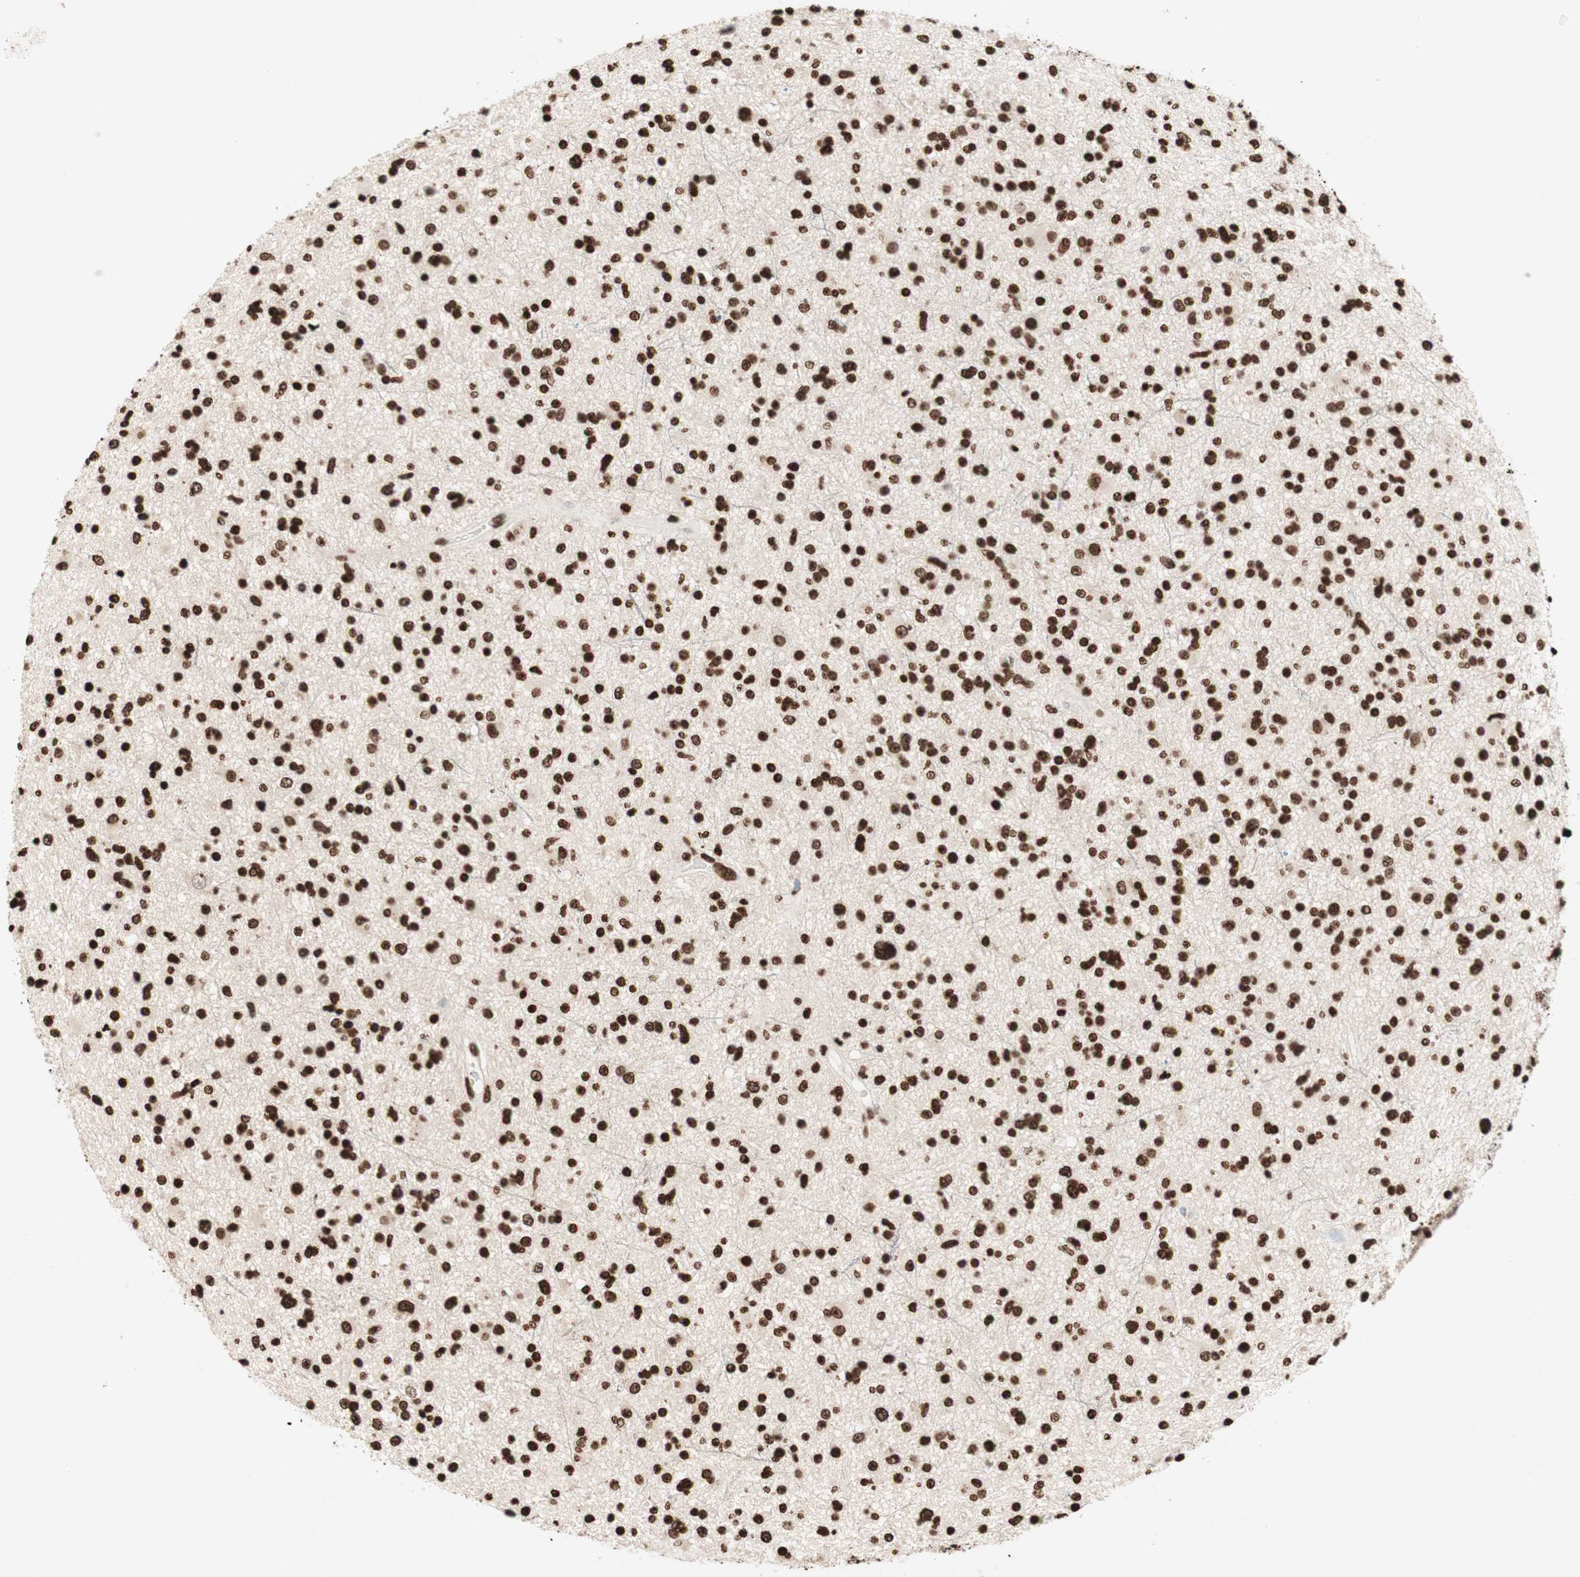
{"staining": {"intensity": "strong", "quantity": ">75%", "location": "nuclear"}, "tissue": "glioma", "cell_type": "Tumor cells", "image_type": "cancer", "snomed": [{"axis": "morphology", "description": "Glioma, malignant, High grade"}, {"axis": "topography", "description": "Brain"}], "caption": "About >75% of tumor cells in high-grade glioma (malignant) display strong nuclear protein expression as visualized by brown immunohistochemical staining.", "gene": "NCOA3", "patient": {"sex": "male", "age": 33}}